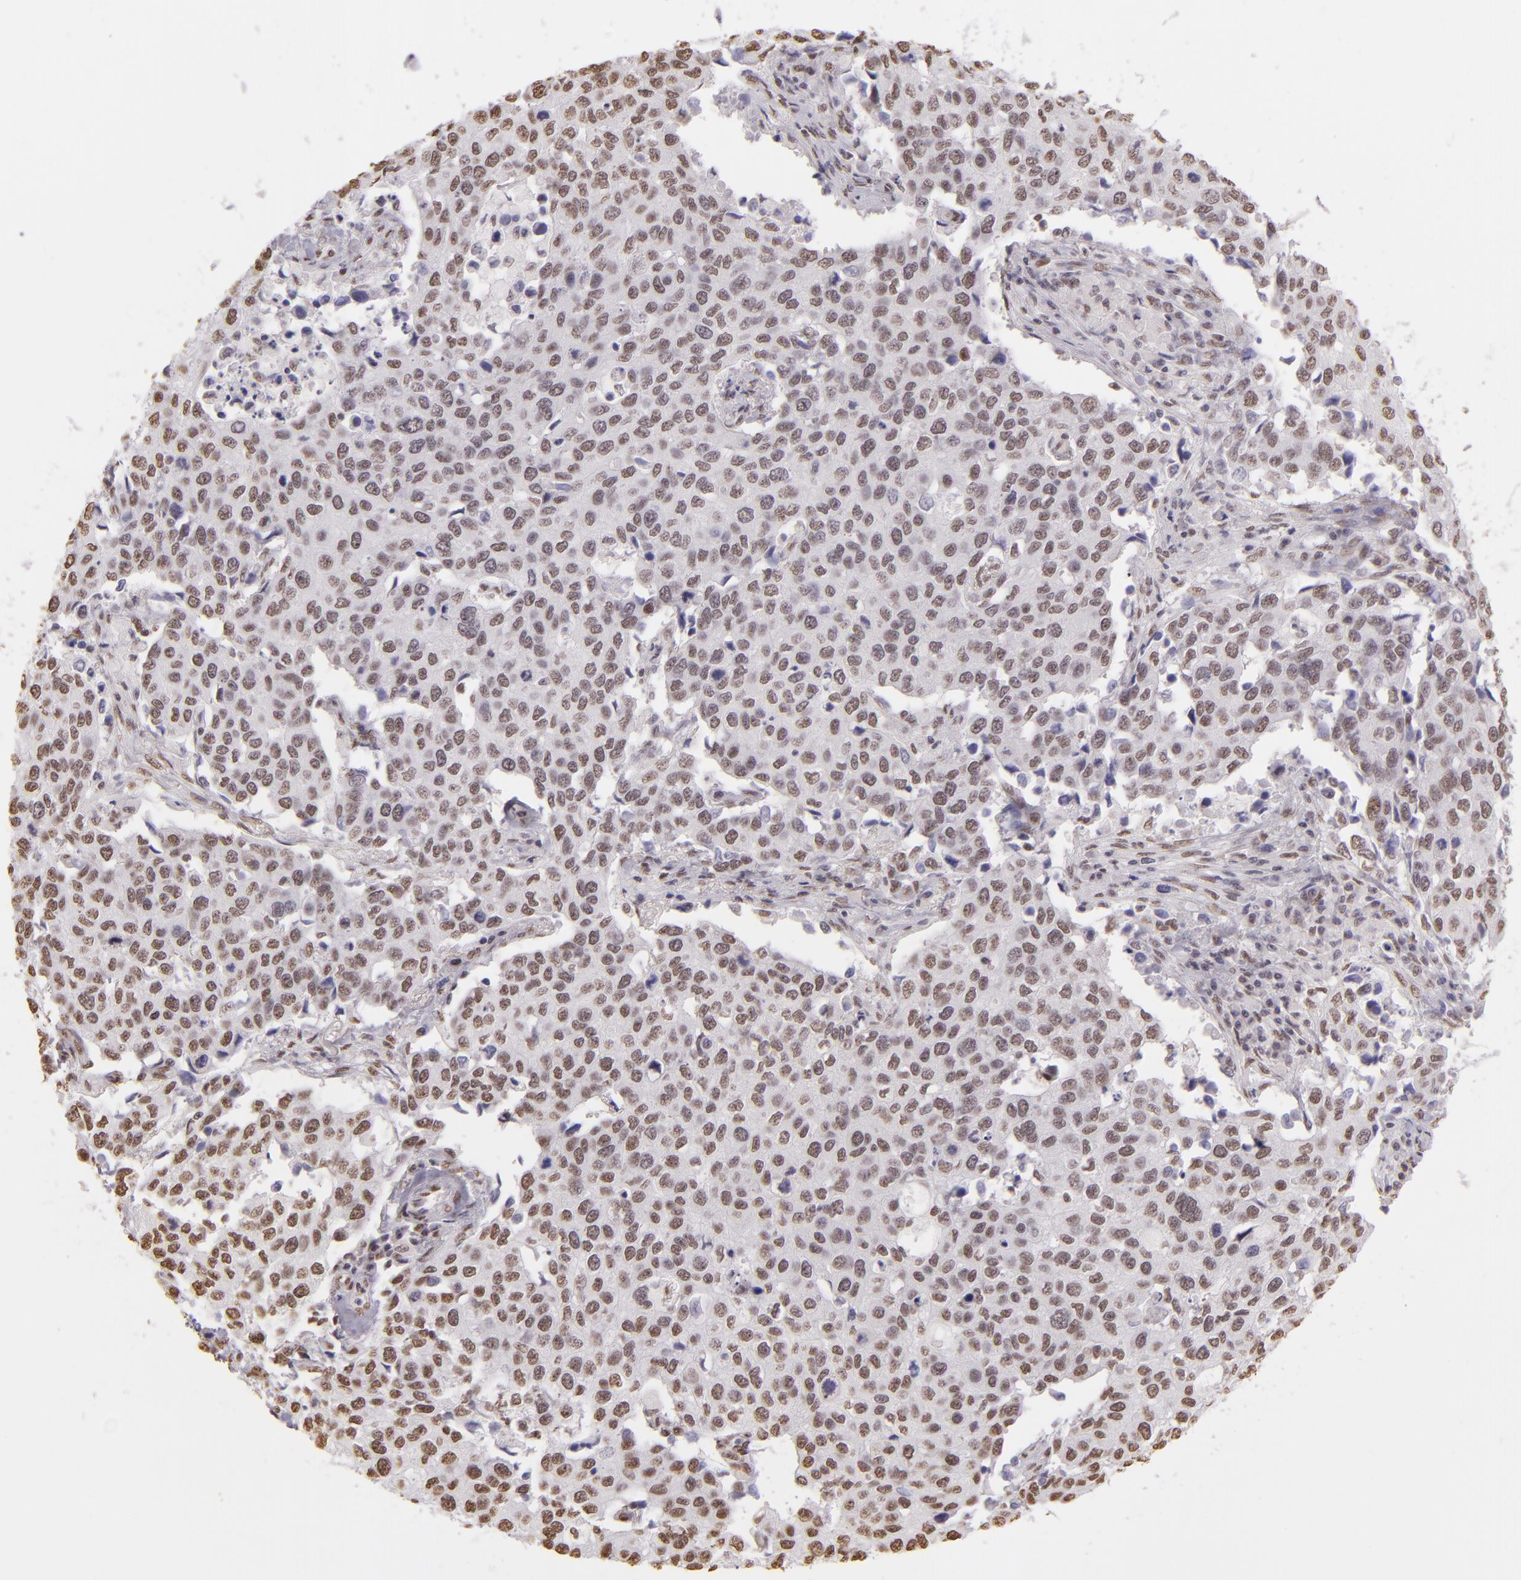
{"staining": {"intensity": "moderate", "quantity": ">75%", "location": "nuclear"}, "tissue": "cervical cancer", "cell_type": "Tumor cells", "image_type": "cancer", "snomed": [{"axis": "morphology", "description": "Squamous cell carcinoma, NOS"}, {"axis": "topography", "description": "Cervix"}], "caption": "Tumor cells show medium levels of moderate nuclear staining in approximately >75% of cells in squamous cell carcinoma (cervical).", "gene": "PAPOLA", "patient": {"sex": "female", "age": 54}}